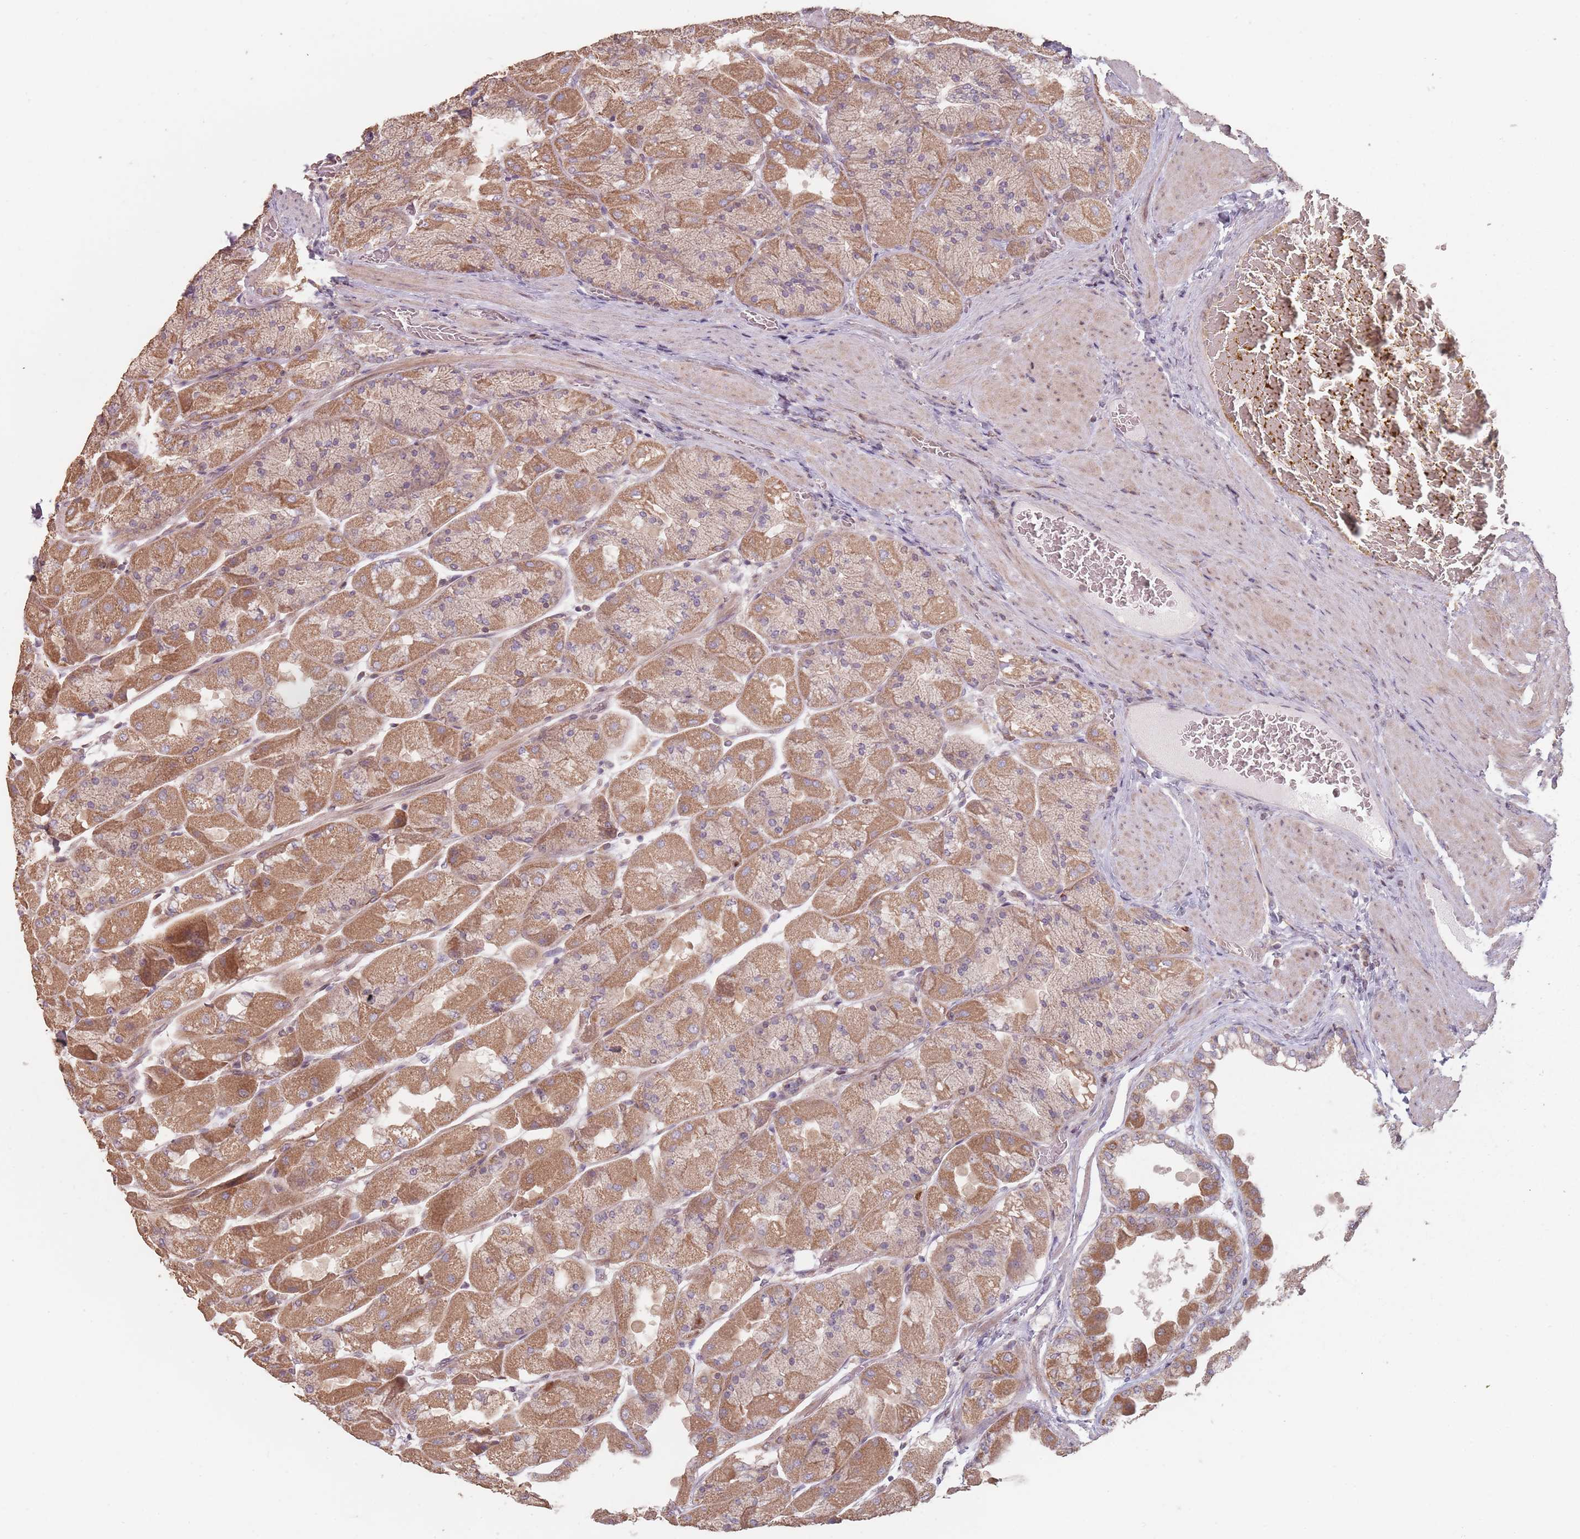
{"staining": {"intensity": "moderate", "quantity": ">75%", "location": "cytoplasmic/membranous"}, "tissue": "stomach", "cell_type": "Glandular cells", "image_type": "normal", "snomed": [{"axis": "morphology", "description": "Normal tissue, NOS"}, {"axis": "topography", "description": "Stomach"}], "caption": "Stomach stained with immunohistochemistry (IHC) reveals moderate cytoplasmic/membranous staining in approximately >75% of glandular cells.", "gene": "VPS52", "patient": {"sex": "female", "age": 61}}